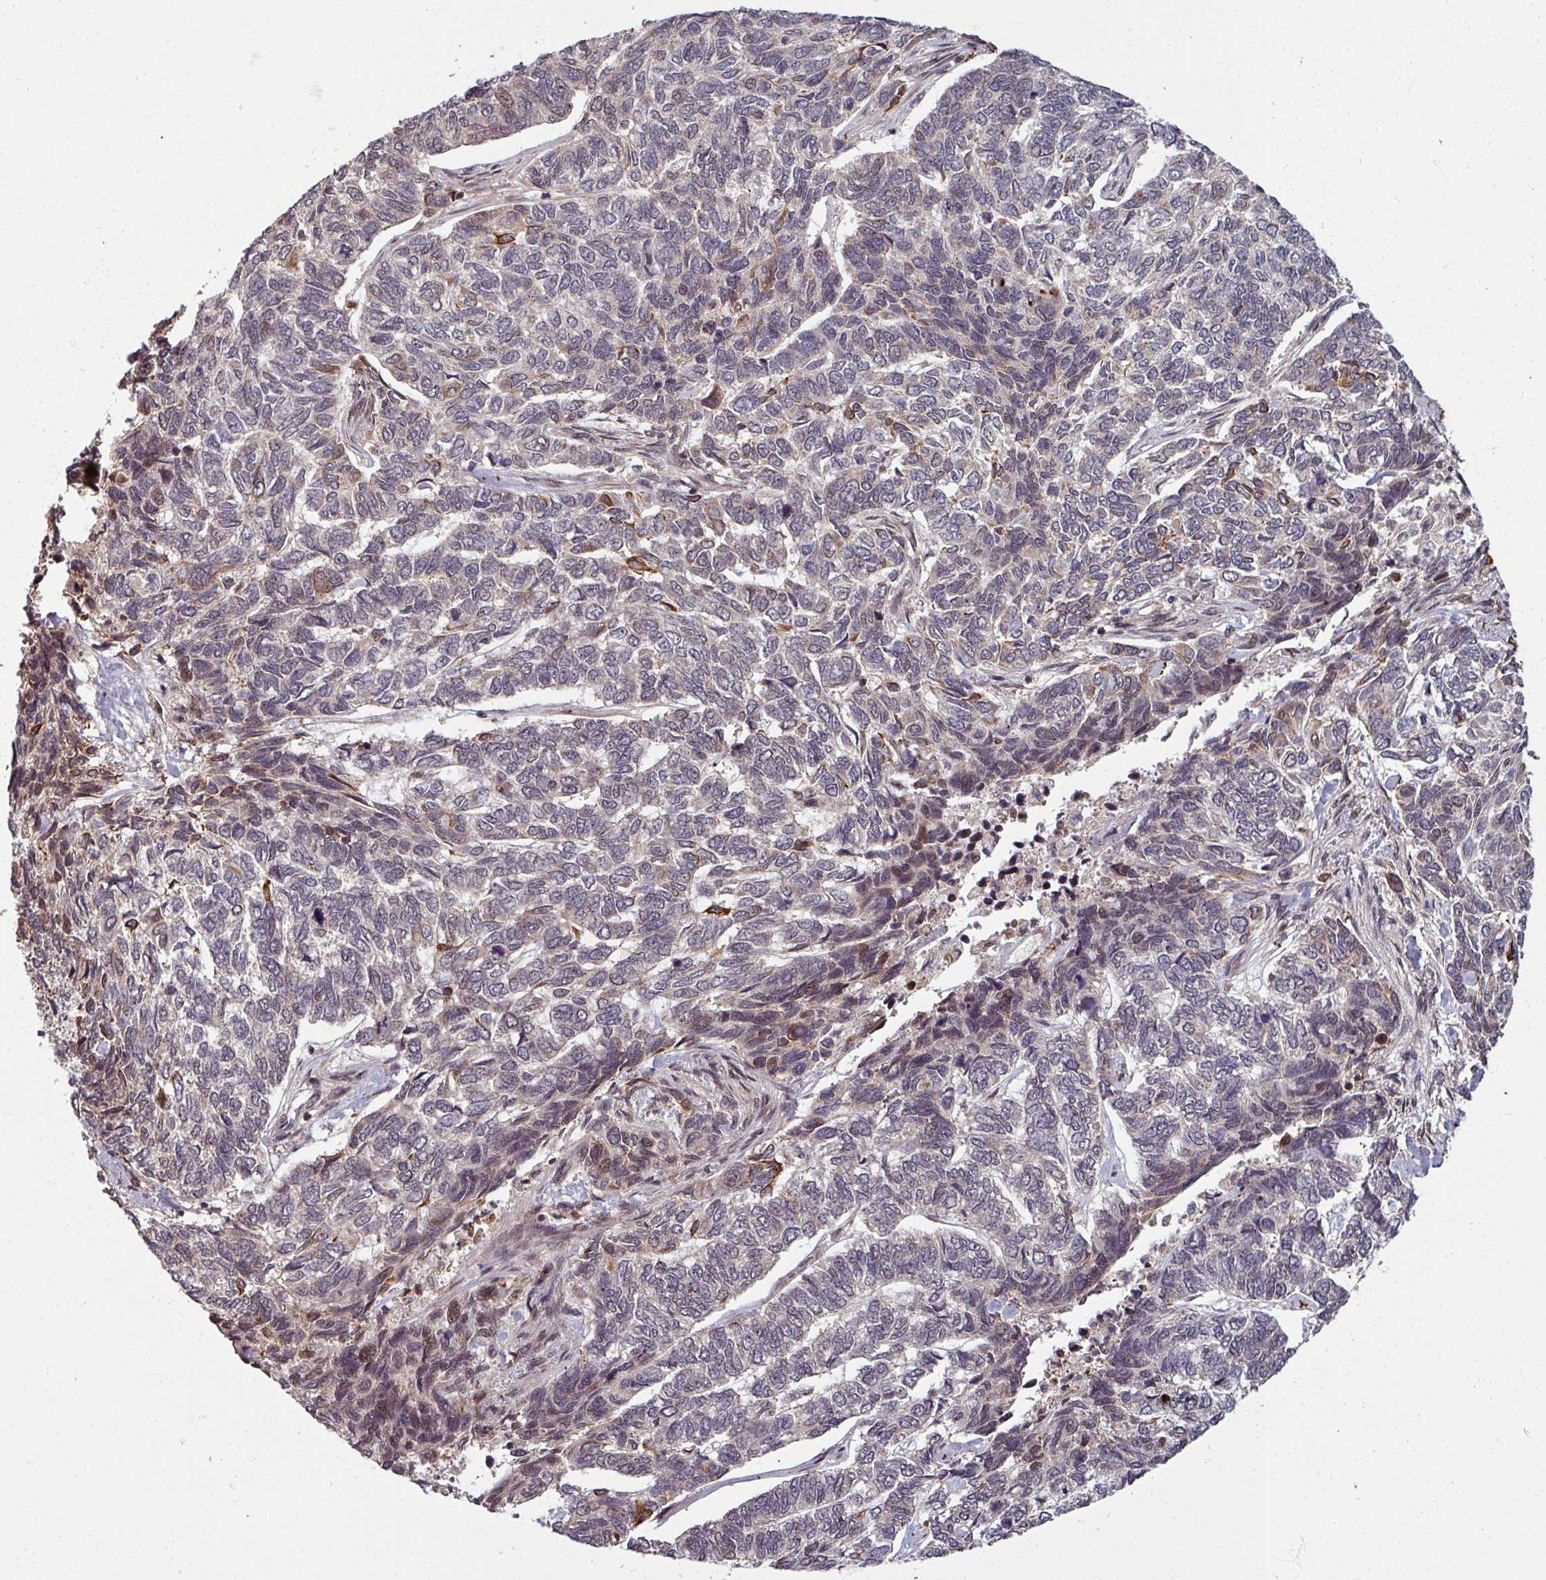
{"staining": {"intensity": "moderate", "quantity": "<25%", "location": "cytoplasmic/membranous,nuclear"}, "tissue": "skin cancer", "cell_type": "Tumor cells", "image_type": "cancer", "snomed": [{"axis": "morphology", "description": "Basal cell carcinoma"}, {"axis": "topography", "description": "Skin"}], "caption": "An image of skin basal cell carcinoma stained for a protein exhibits moderate cytoplasmic/membranous and nuclear brown staining in tumor cells.", "gene": "SWI5", "patient": {"sex": "female", "age": 65}}